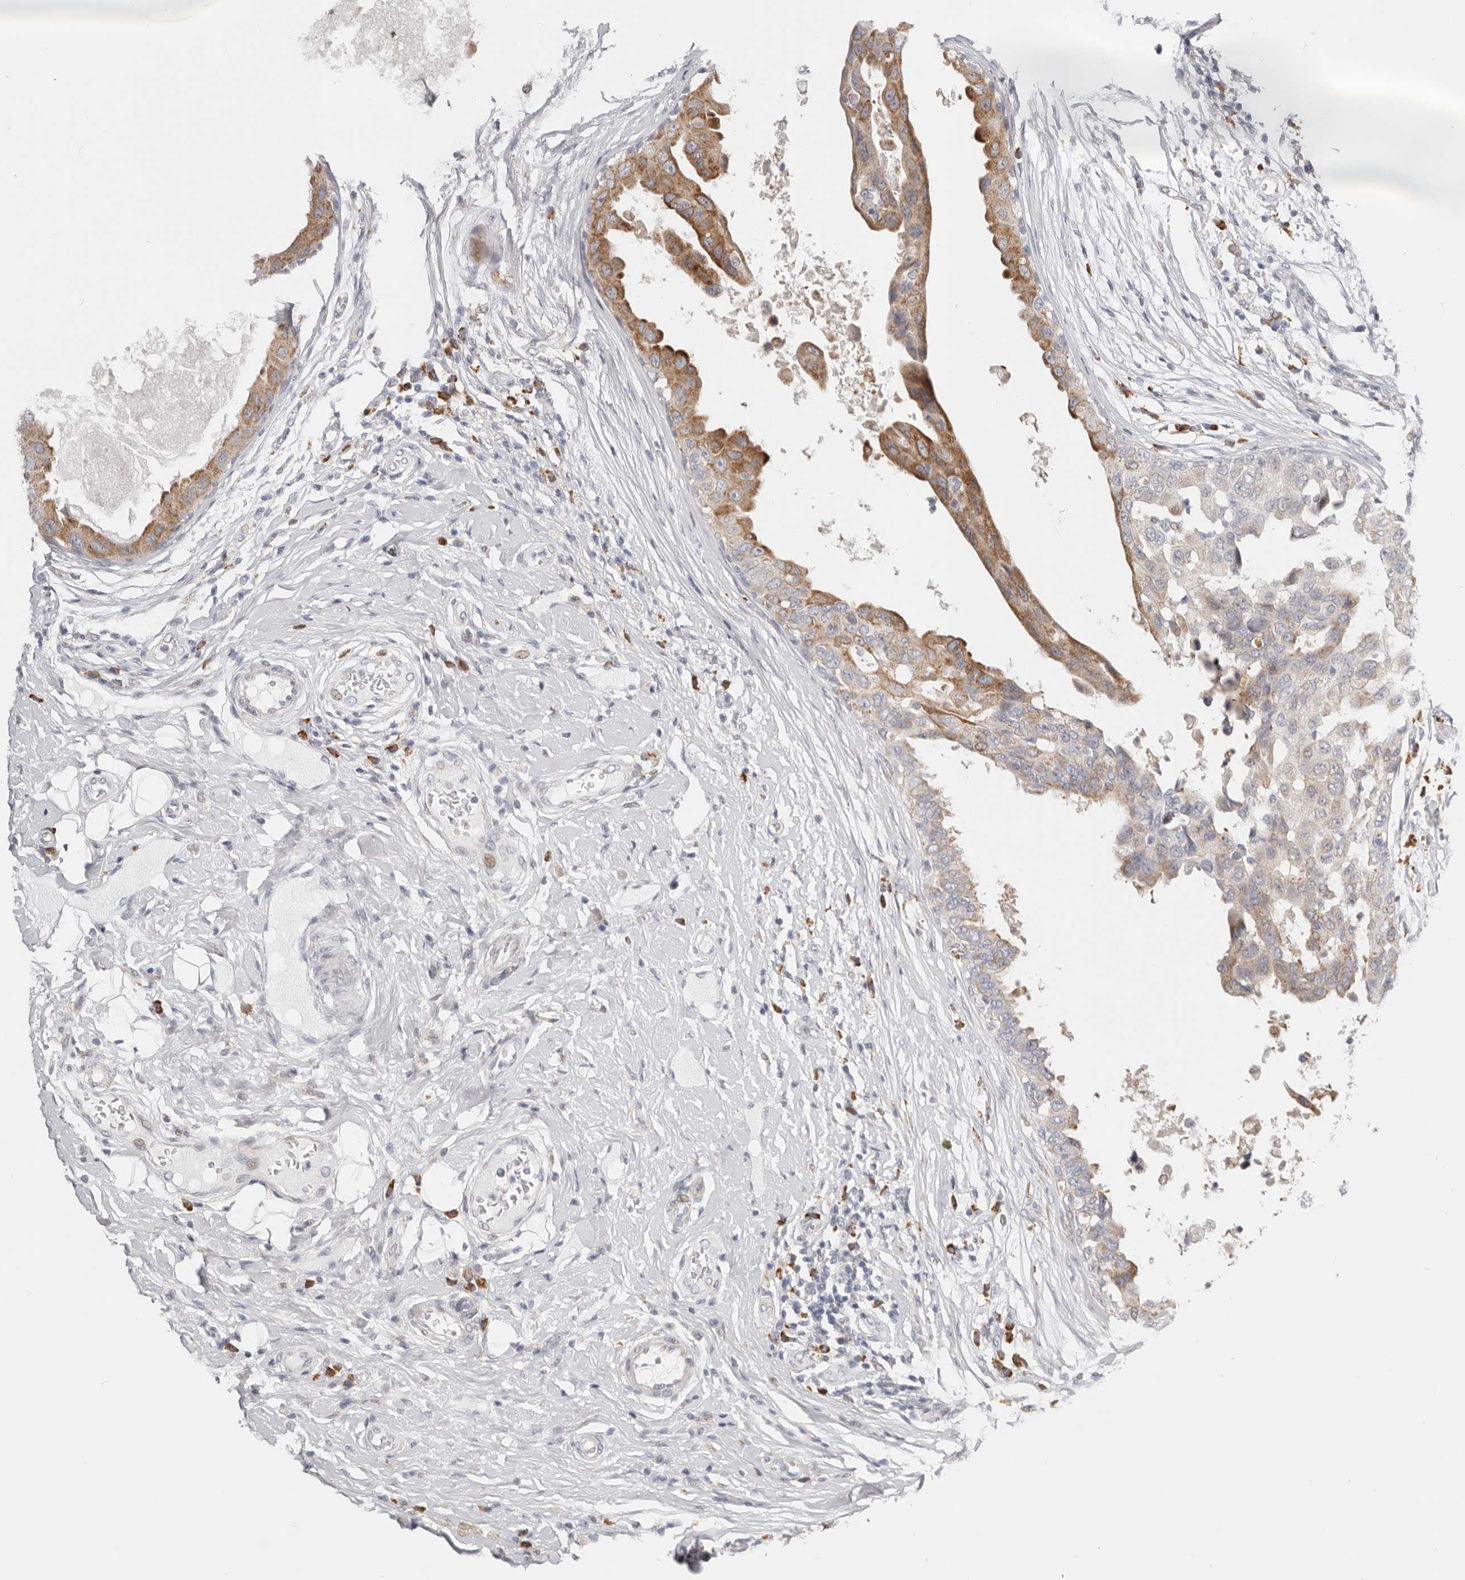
{"staining": {"intensity": "moderate", "quantity": "<25%", "location": "cytoplasmic/membranous"}, "tissue": "breast cancer", "cell_type": "Tumor cells", "image_type": "cancer", "snomed": [{"axis": "morphology", "description": "Duct carcinoma"}, {"axis": "topography", "description": "Breast"}], "caption": "Breast cancer stained with a protein marker exhibits moderate staining in tumor cells.", "gene": "IL32", "patient": {"sex": "female", "age": 27}}